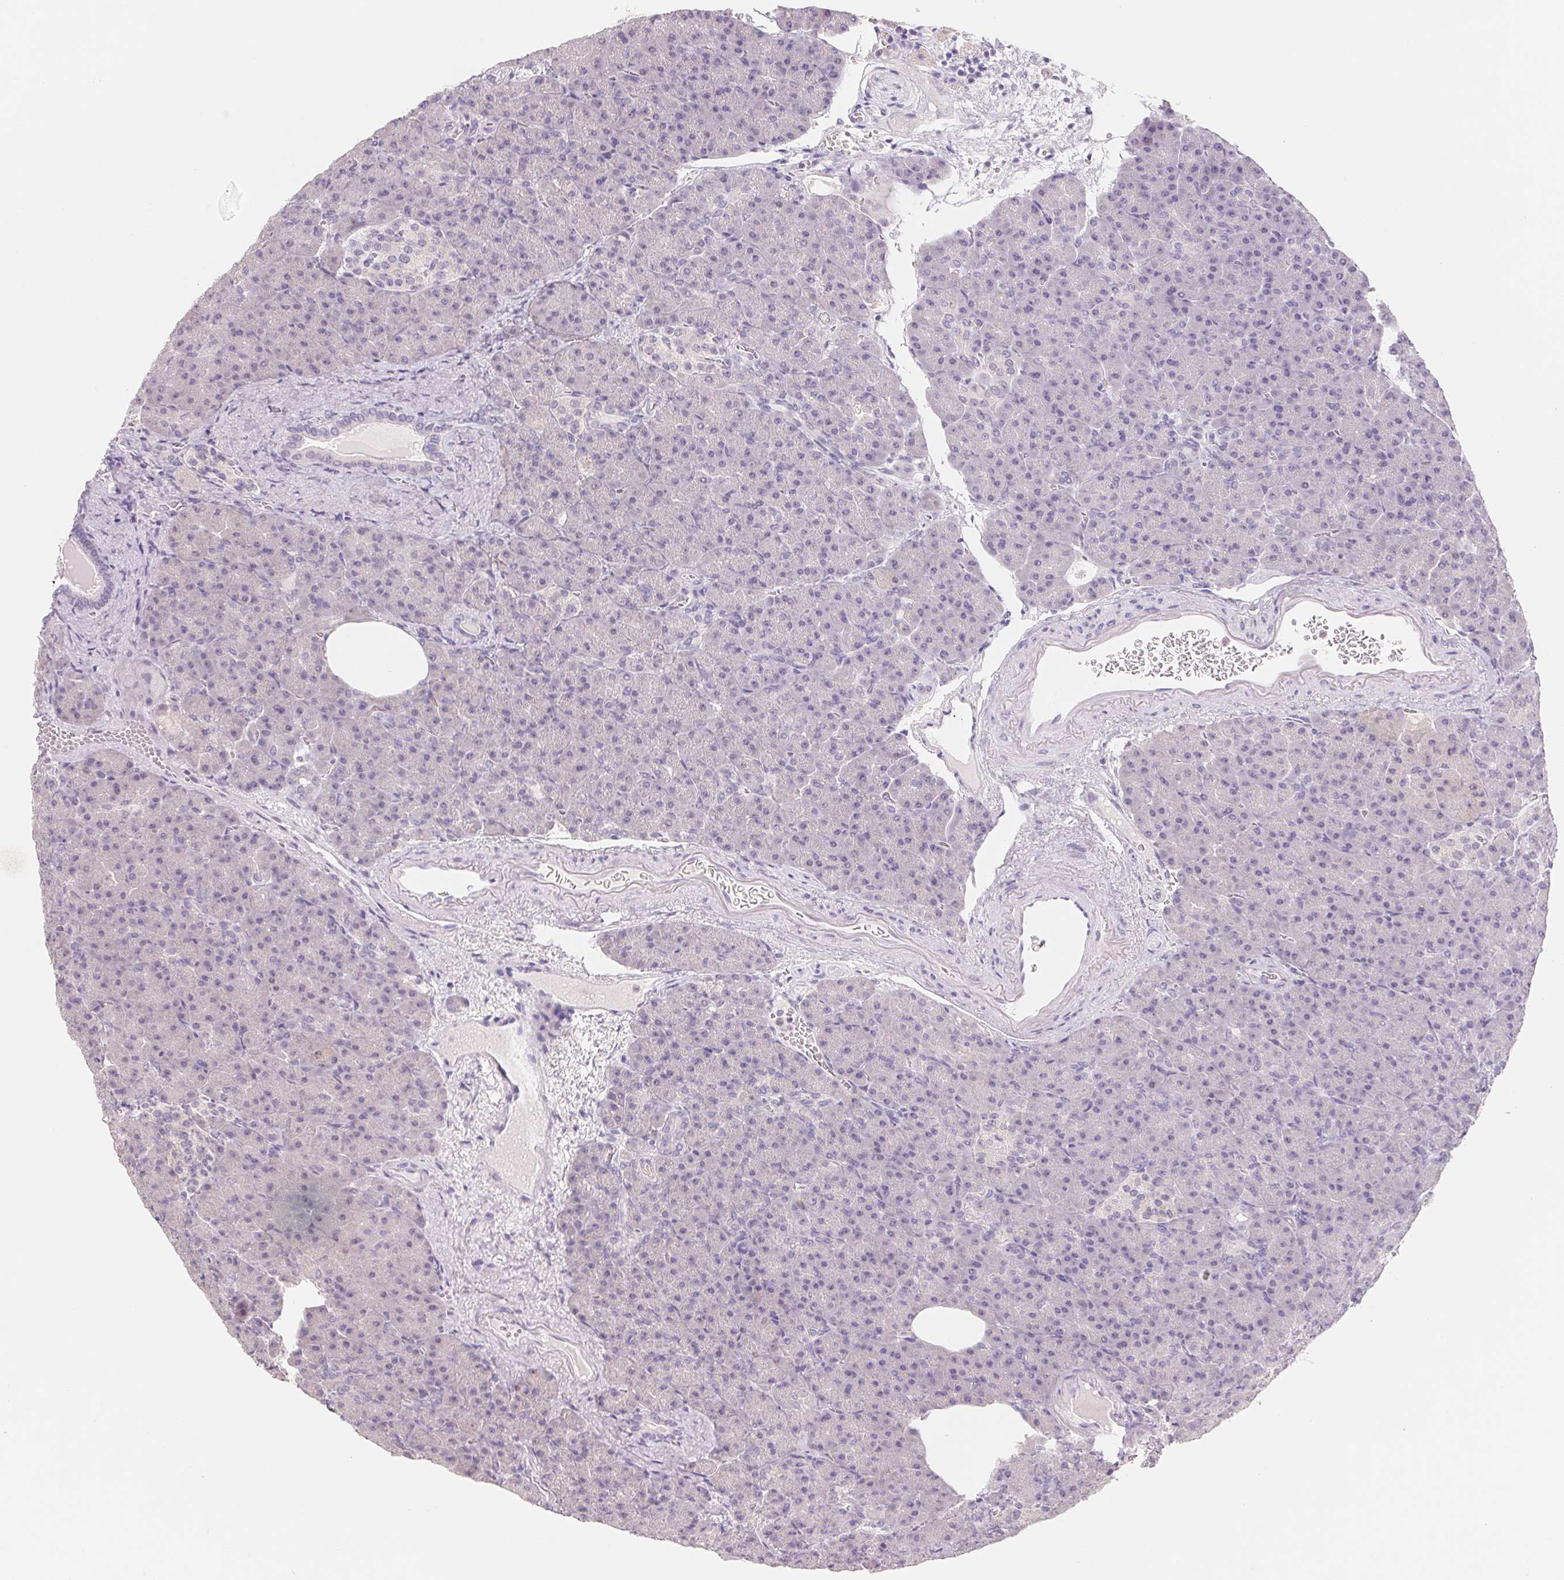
{"staining": {"intensity": "negative", "quantity": "none", "location": "none"}, "tissue": "pancreas", "cell_type": "Exocrine glandular cells", "image_type": "normal", "snomed": [{"axis": "morphology", "description": "Normal tissue, NOS"}, {"axis": "topography", "description": "Pancreas"}], "caption": "An immunohistochemistry histopathology image of unremarkable pancreas is shown. There is no staining in exocrine glandular cells of pancreas.", "gene": "PNMA8B", "patient": {"sex": "female", "age": 74}}